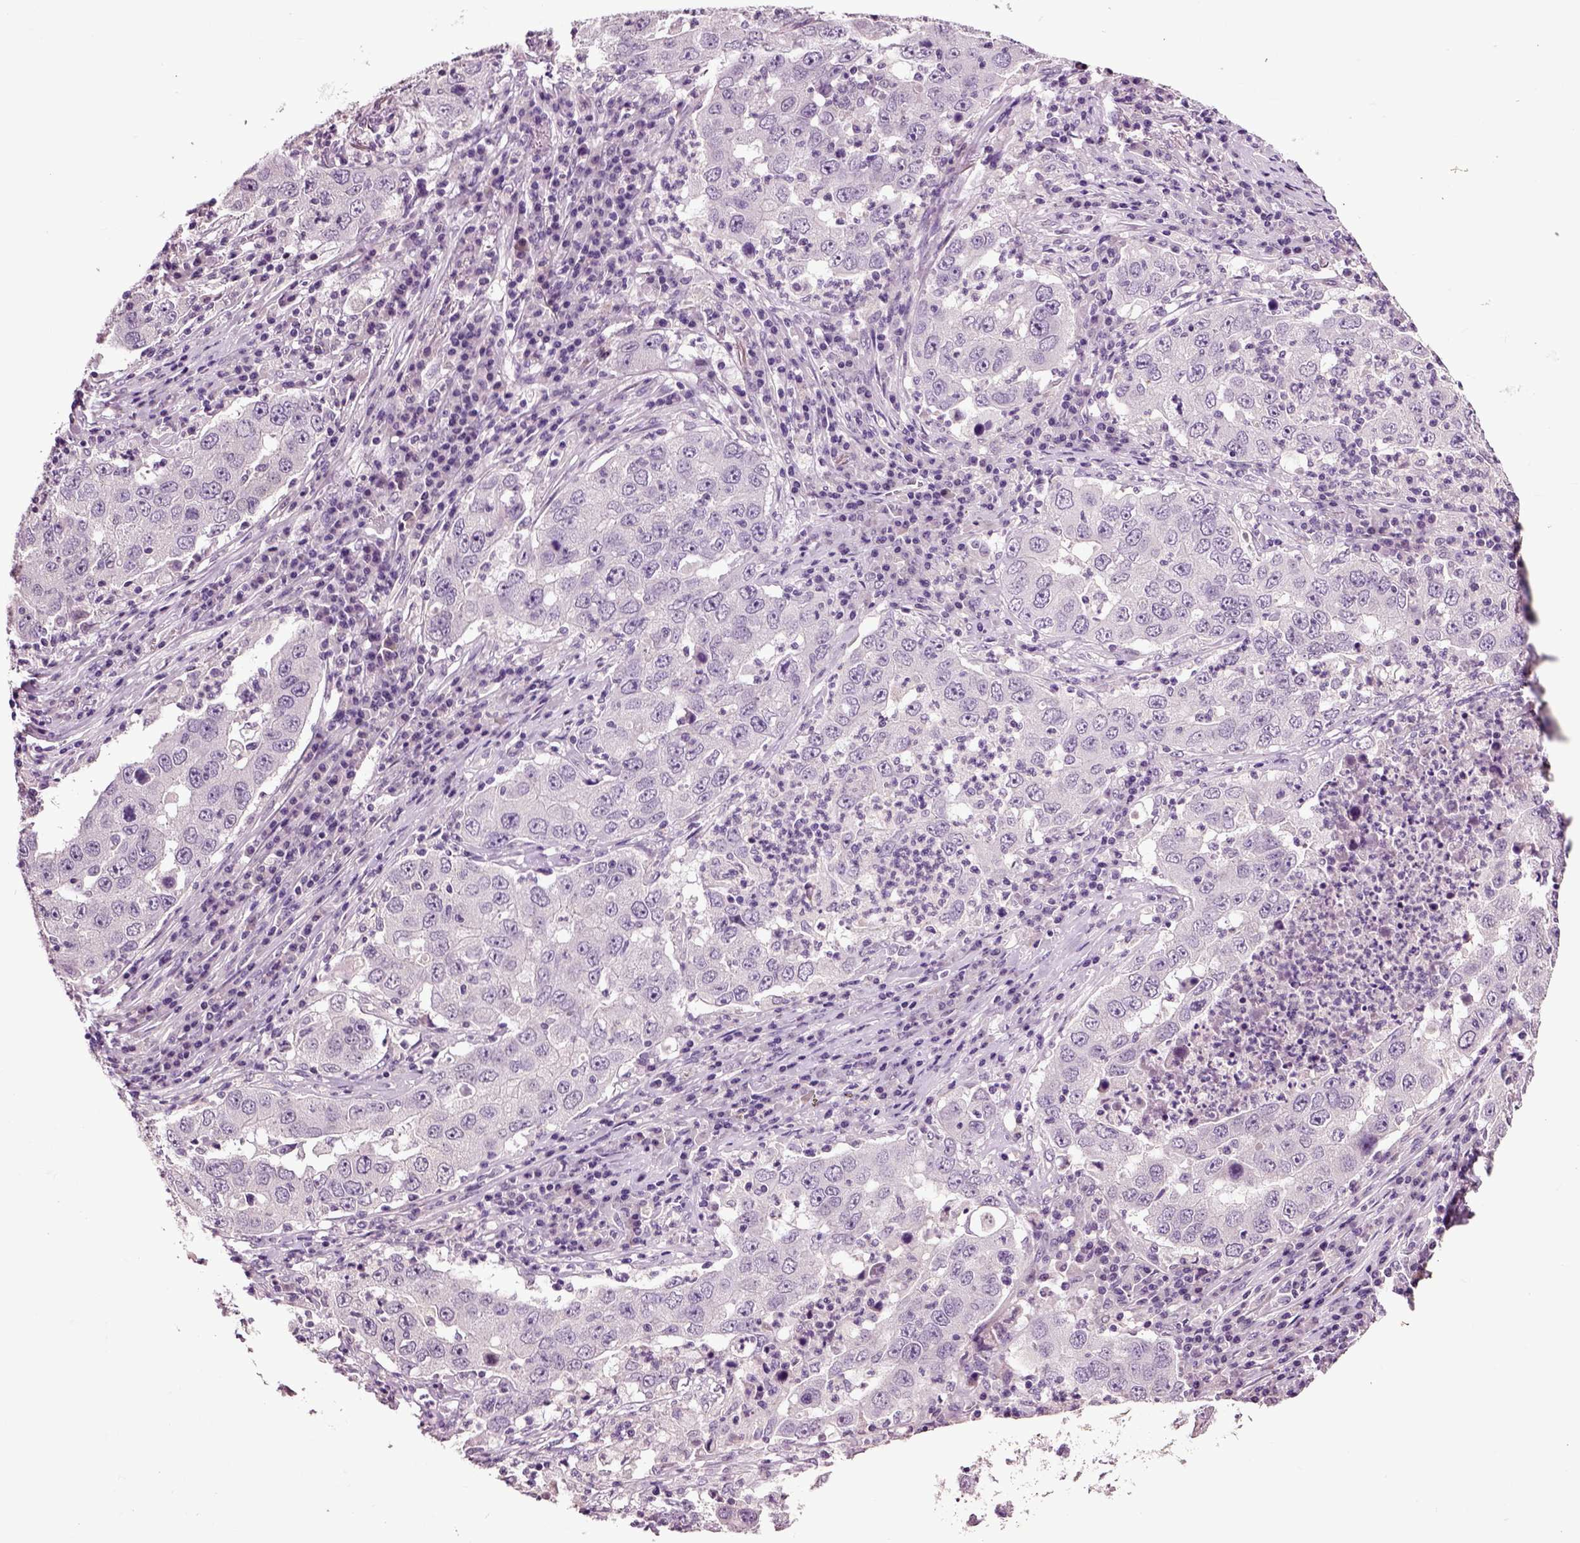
{"staining": {"intensity": "negative", "quantity": "none", "location": "none"}, "tissue": "lung cancer", "cell_type": "Tumor cells", "image_type": "cancer", "snomed": [{"axis": "morphology", "description": "Adenocarcinoma, NOS"}, {"axis": "topography", "description": "Lung"}], "caption": "Immunohistochemistry (IHC) image of human lung cancer stained for a protein (brown), which exhibits no expression in tumor cells.", "gene": "CRHR1", "patient": {"sex": "male", "age": 73}}